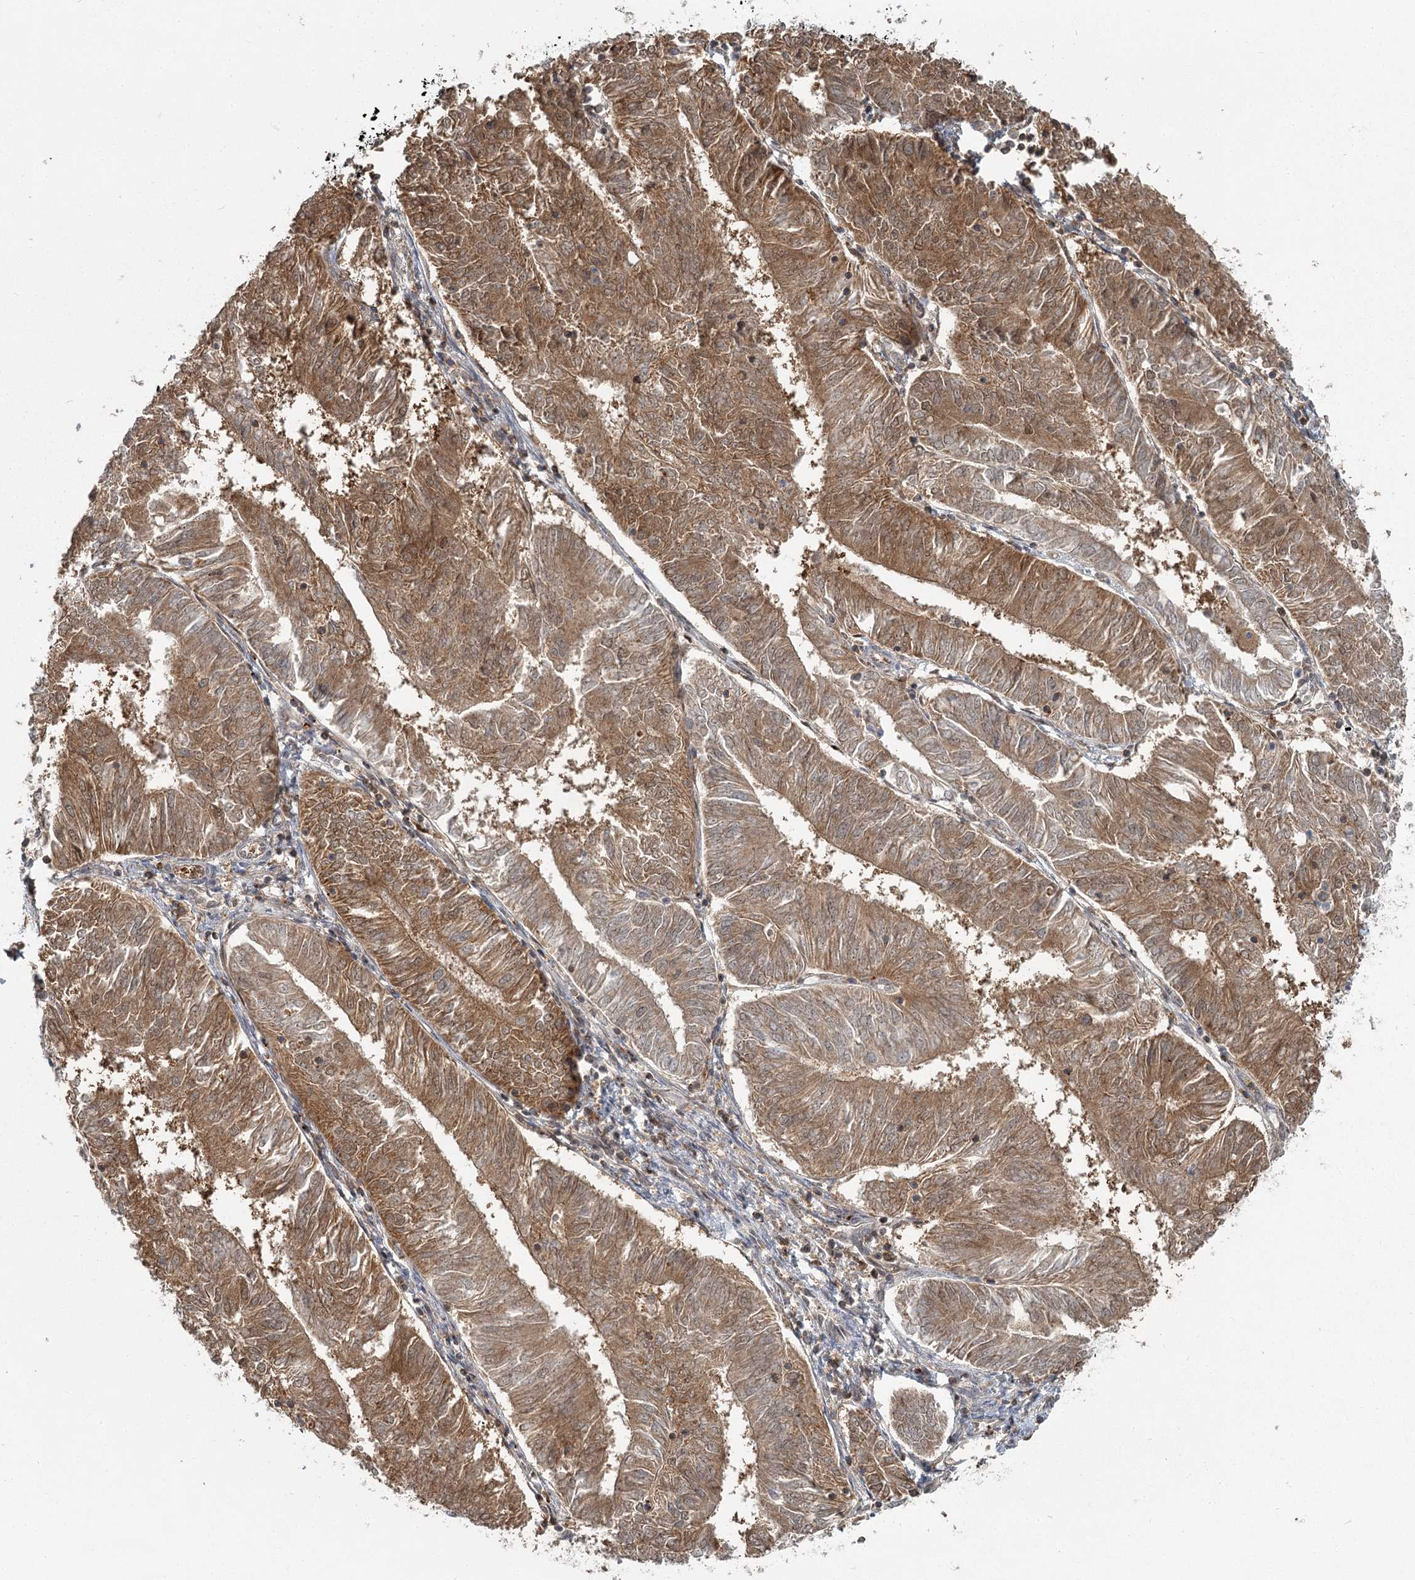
{"staining": {"intensity": "moderate", "quantity": ">75%", "location": "cytoplasmic/membranous"}, "tissue": "endometrial cancer", "cell_type": "Tumor cells", "image_type": "cancer", "snomed": [{"axis": "morphology", "description": "Adenocarcinoma, NOS"}, {"axis": "topography", "description": "Endometrium"}], "caption": "Immunohistochemical staining of endometrial adenocarcinoma displays medium levels of moderate cytoplasmic/membranous protein positivity in about >75% of tumor cells.", "gene": "THNSL1", "patient": {"sex": "female", "age": 58}}